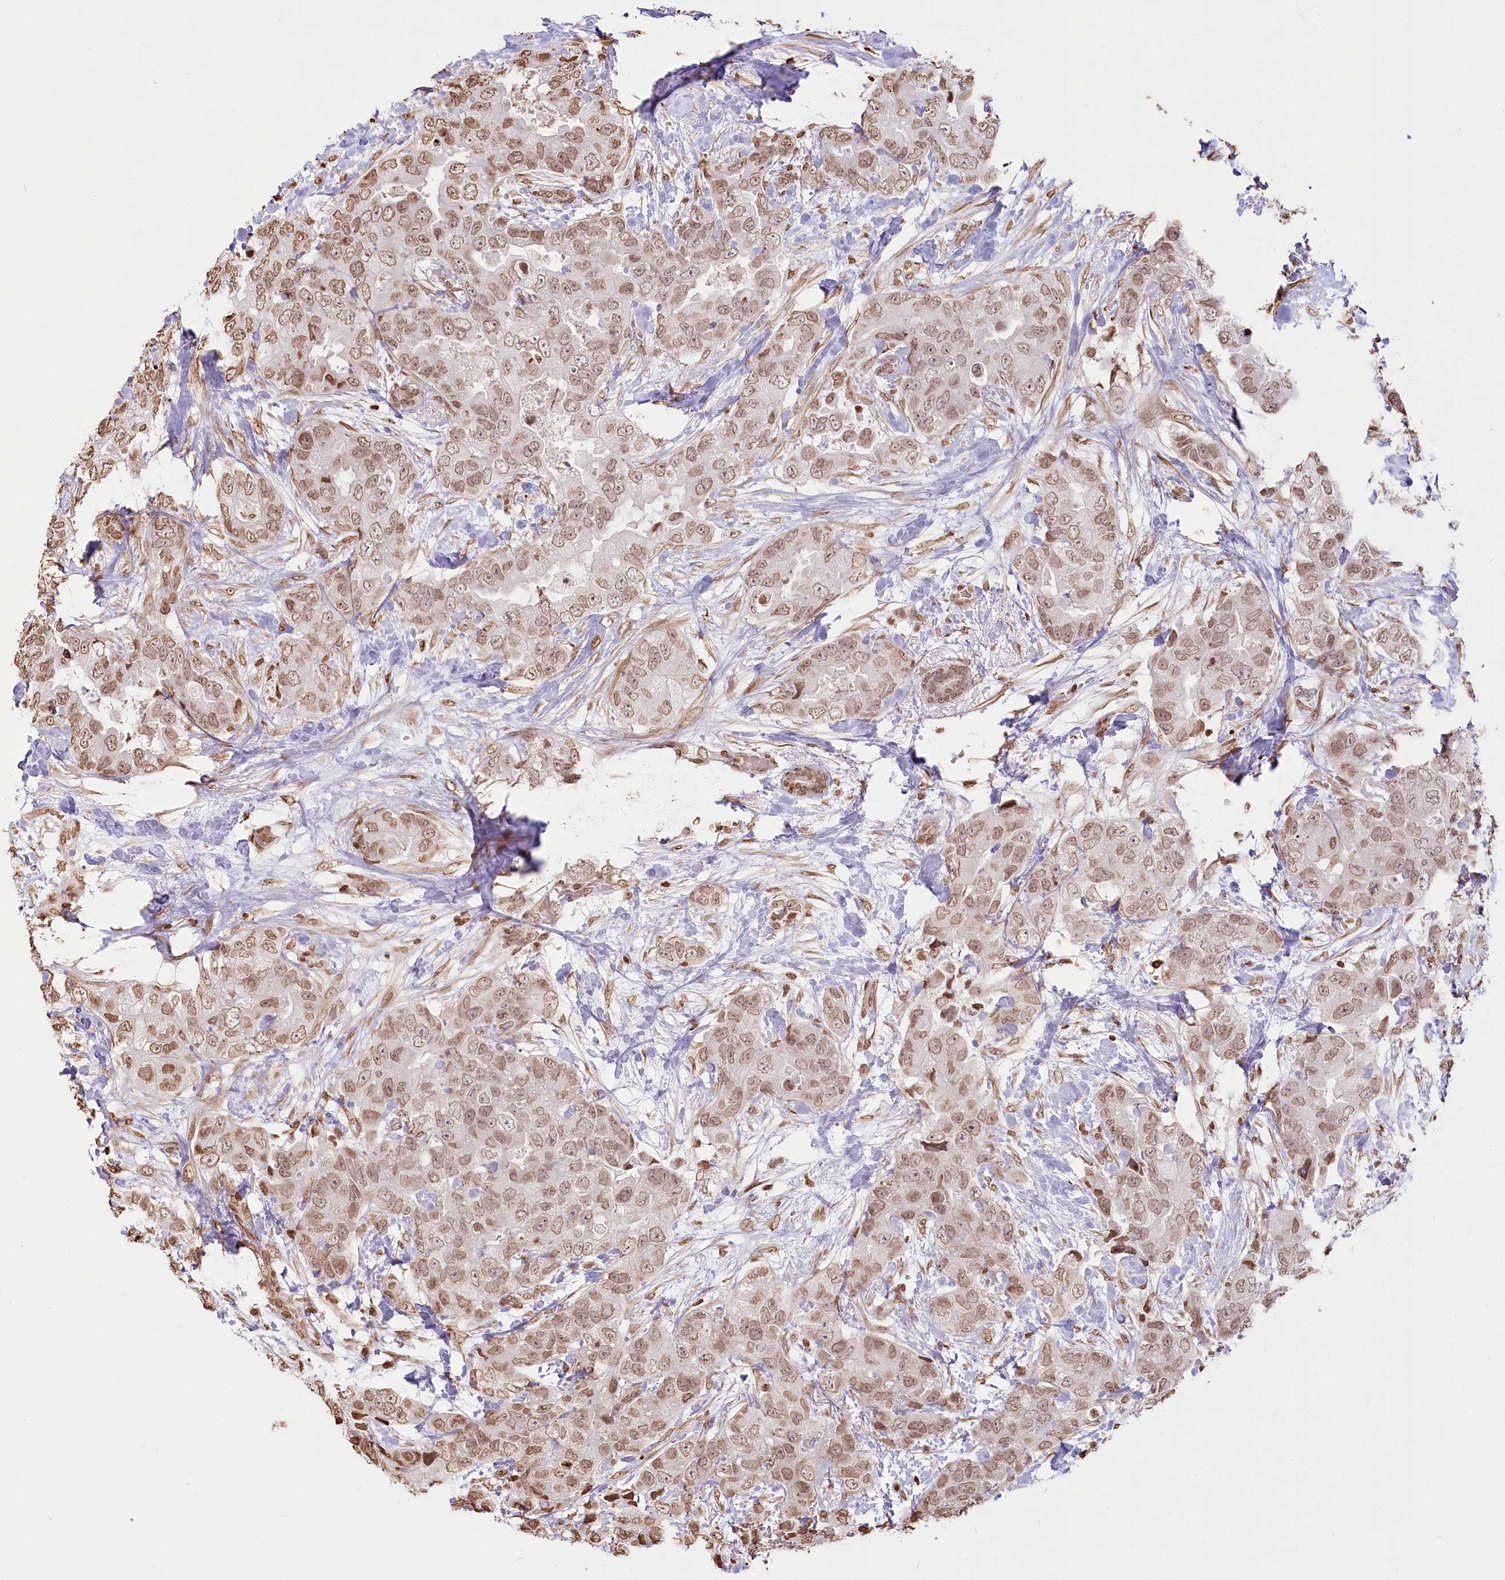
{"staining": {"intensity": "moderate", "quantity": ">75%", "location": "nuclear"}, "tissue": "breast cancer", "cell_type": "Tumor cells", "image_type": "cancer", "snomed": [{"axis": "morphology", "description": "Duct carcinoma"}, {"axis": "topography", "description": "Breast"}], "caption": "Immunohistochemistry (IHC) photomicrograph of breast cancer (intraductal carcinoma) stained for a protein (brown), which reveals medium levels of moderate nuclear expression in approximately >75% of tumor cells.", "gene": "FAM13A", "patient": {"sex": "female", "age": 62}}